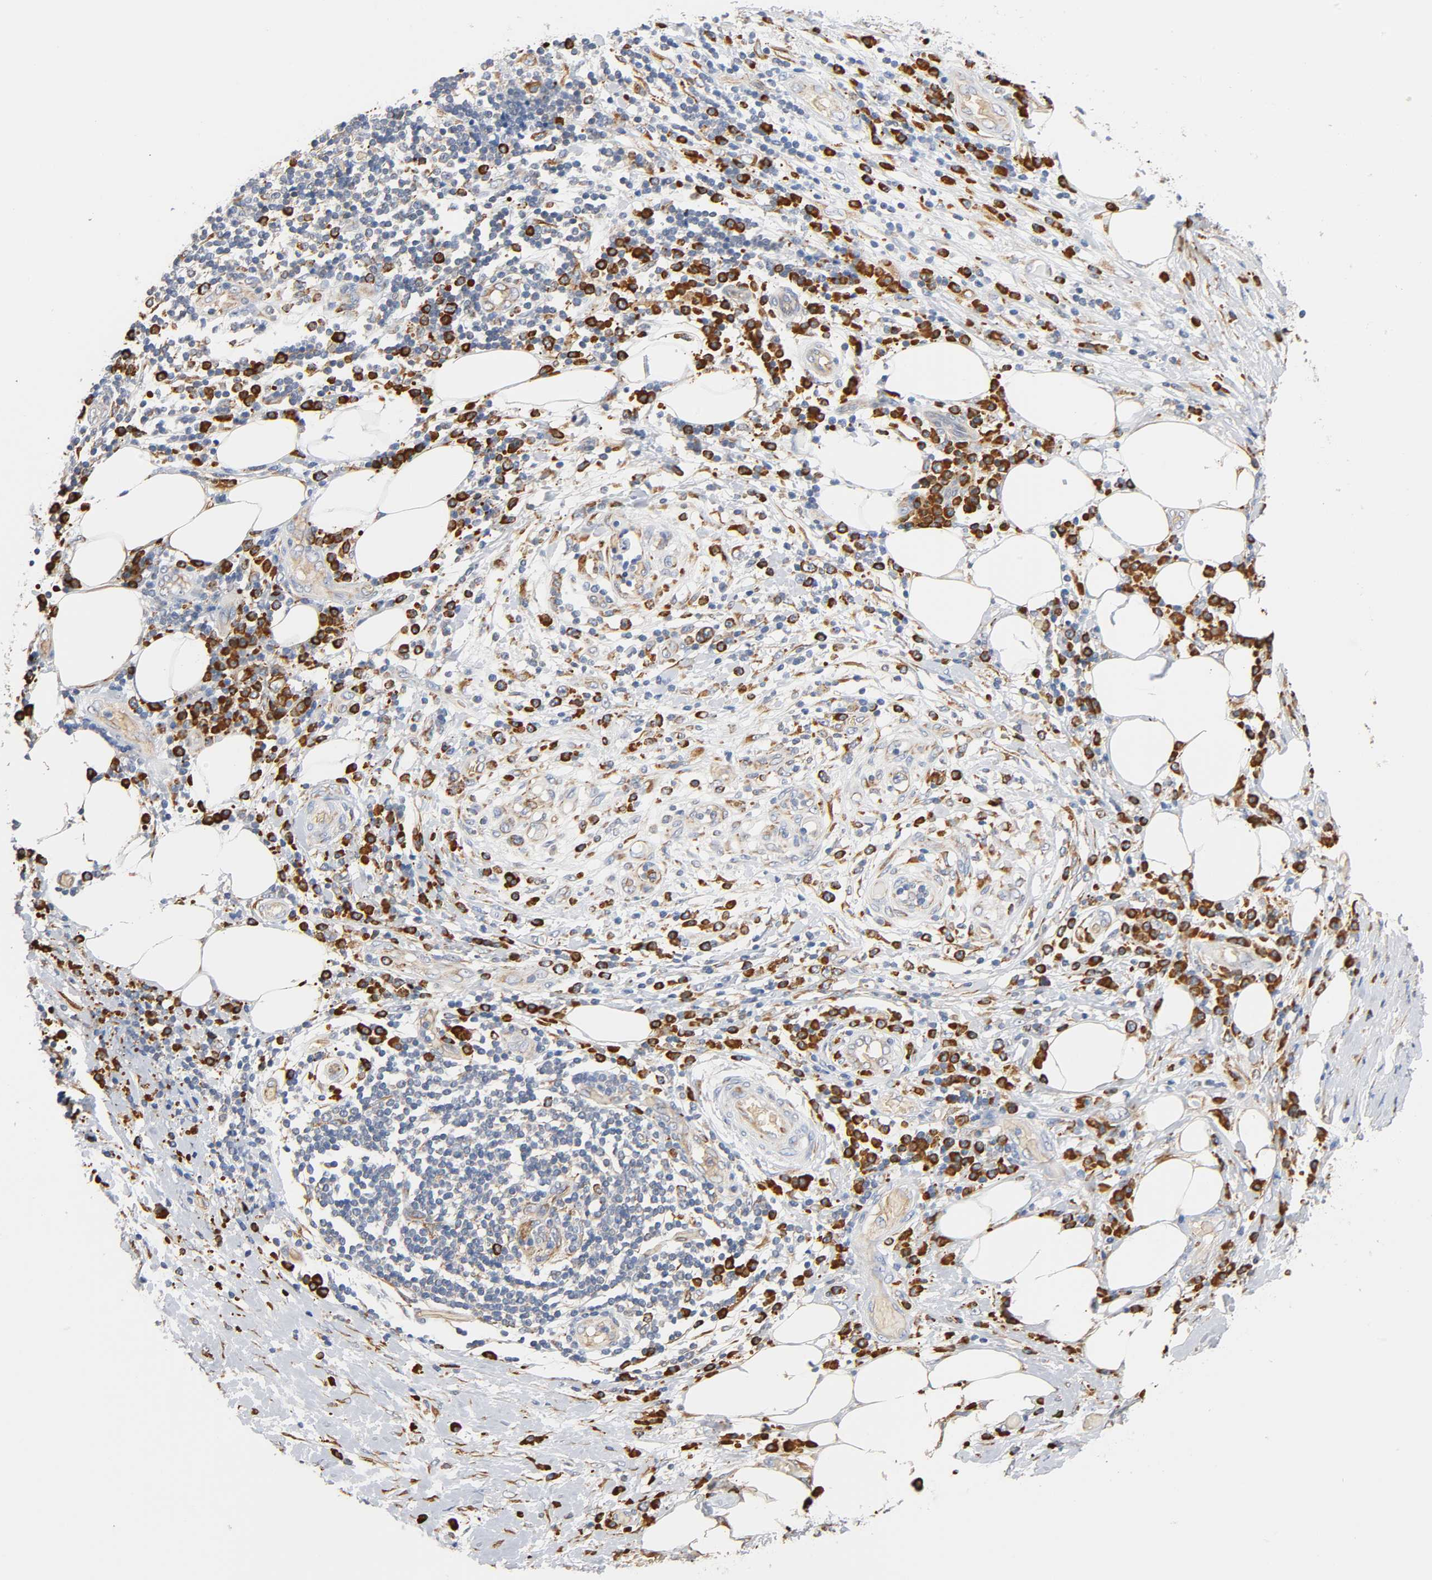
{"staining": {"intensity": "weak", "quantity": ">75%", "location": "cytoplasmic/membranous"}, "tissue": "lung cancer", "cell_type": "Tumor cells", "image_type": "cancer", "snomed": [{"axis": "morphology", "description": "Inflammation, NOS"}, {"axis": "morphology", "description": "Squamous cell carcinoma, NOS"}, {"axis": "topography", "description": "Lymph node"}, {"axis": "topography", "description": "Soft tissue"}, {"axis": "topography", "description": "Lung"}], "caption": "Squamous cell carcinoma (lung) stained with a brown dye exhibits weak cytoplasmic/membranous positive expression in about >75% of tumor cells.", "gene": "UCKL1", "patient": {"sex": "male", "age": 66}}